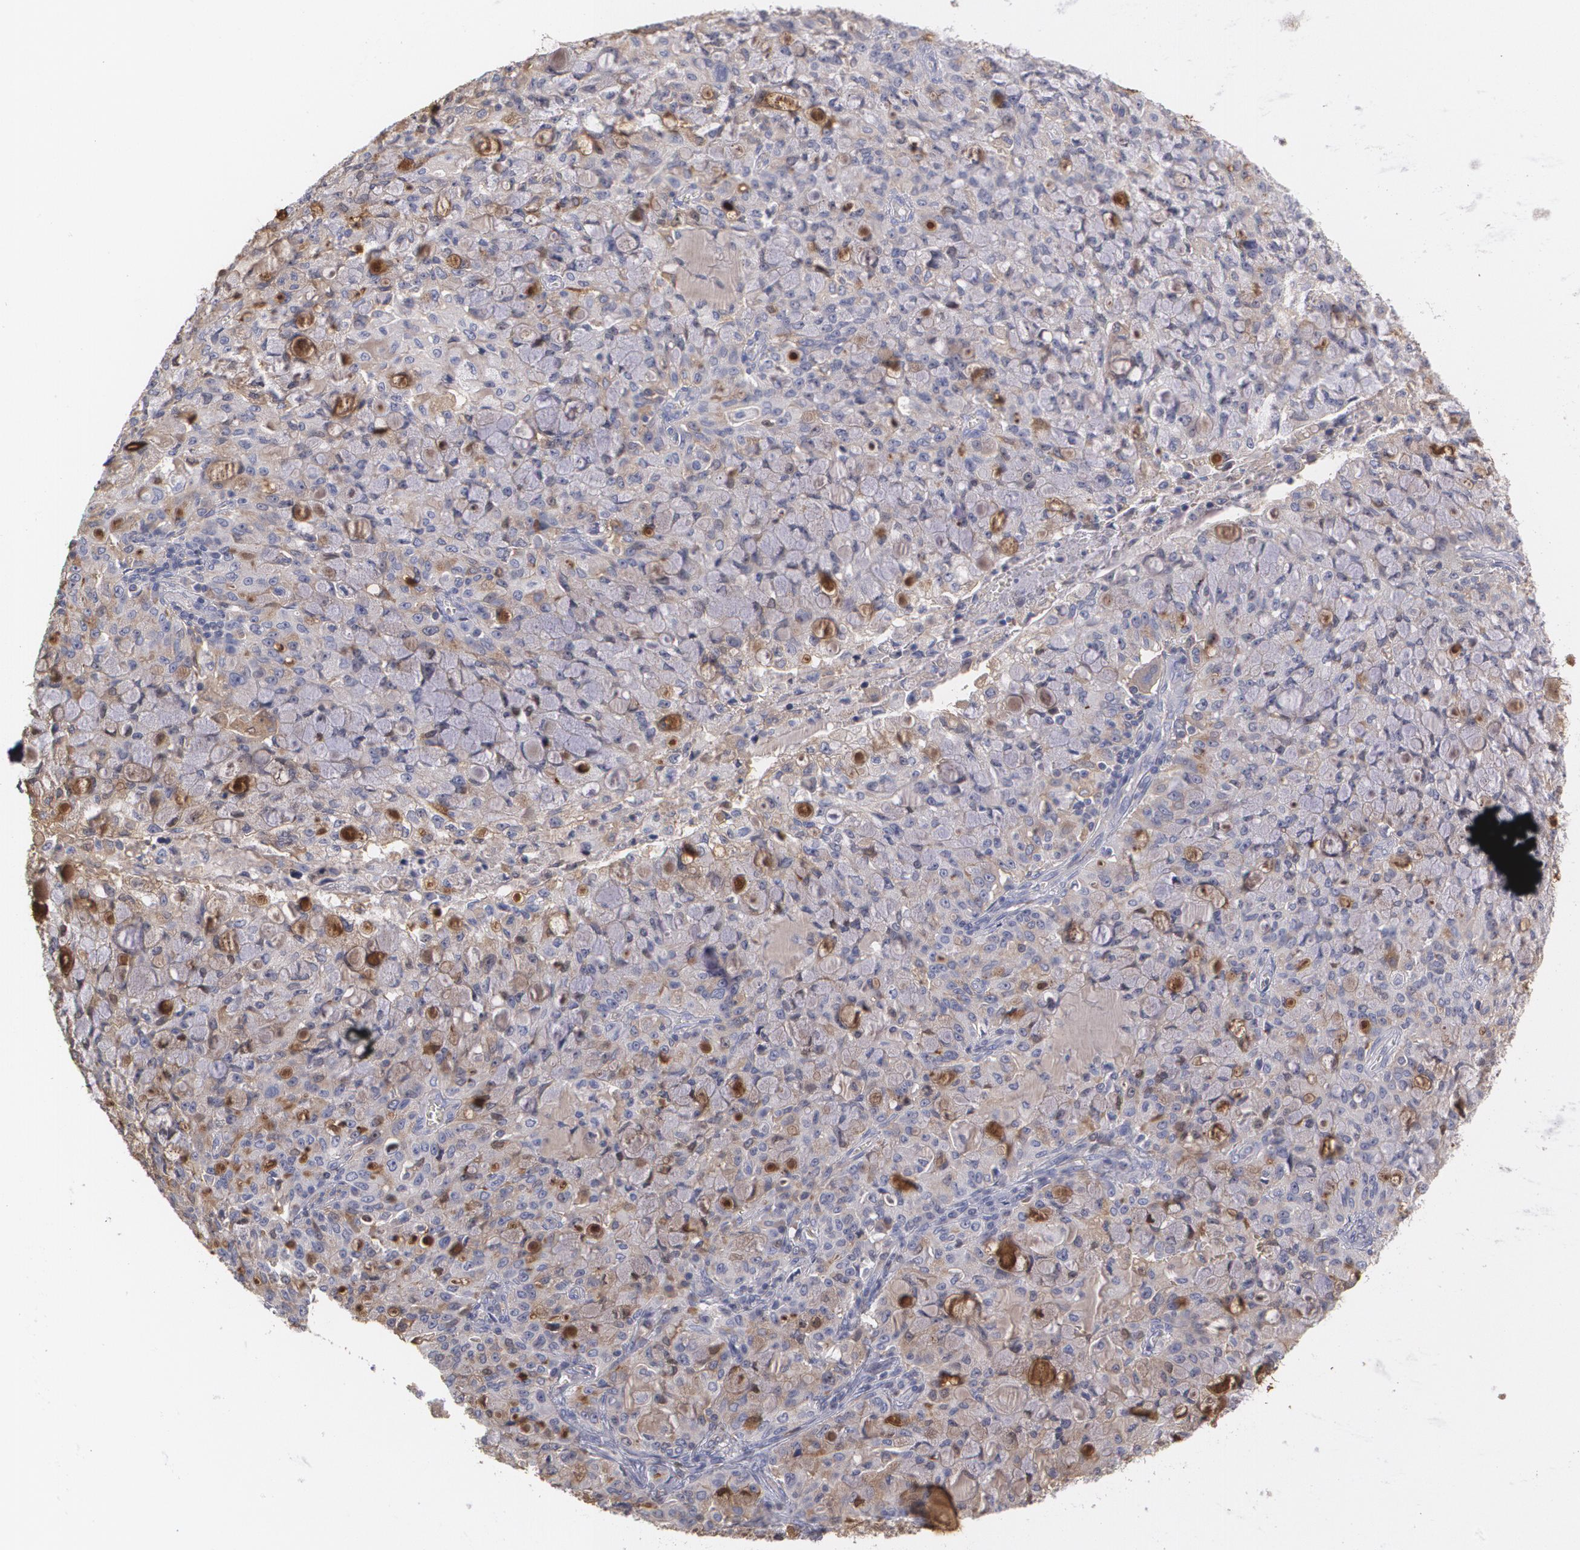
{"staining": {"intensity": "negative", "quantity": "none", "location": "none"}, "tissue": "lung cancer", "cell_type": "Tumor cells", "image_type": "cancer", "snomed": [{"axis": "morphology", "description": "Adenocarcinoma, NOS"}, {"axis": "topography", "description": "Lung"}], "caption": "The micrograph exhibits no significant positivity in tumor cells of lung adenocarcinoma. Brightfield microscopy of immunohistochemistry (IHC) stained with DAB (3,3'-diaminobenzidine) (brown) and hematoxylin (blue), captured at high magnification.", "gene": "SERPINA1", "patient": {"sex": "female", "age": 44}}